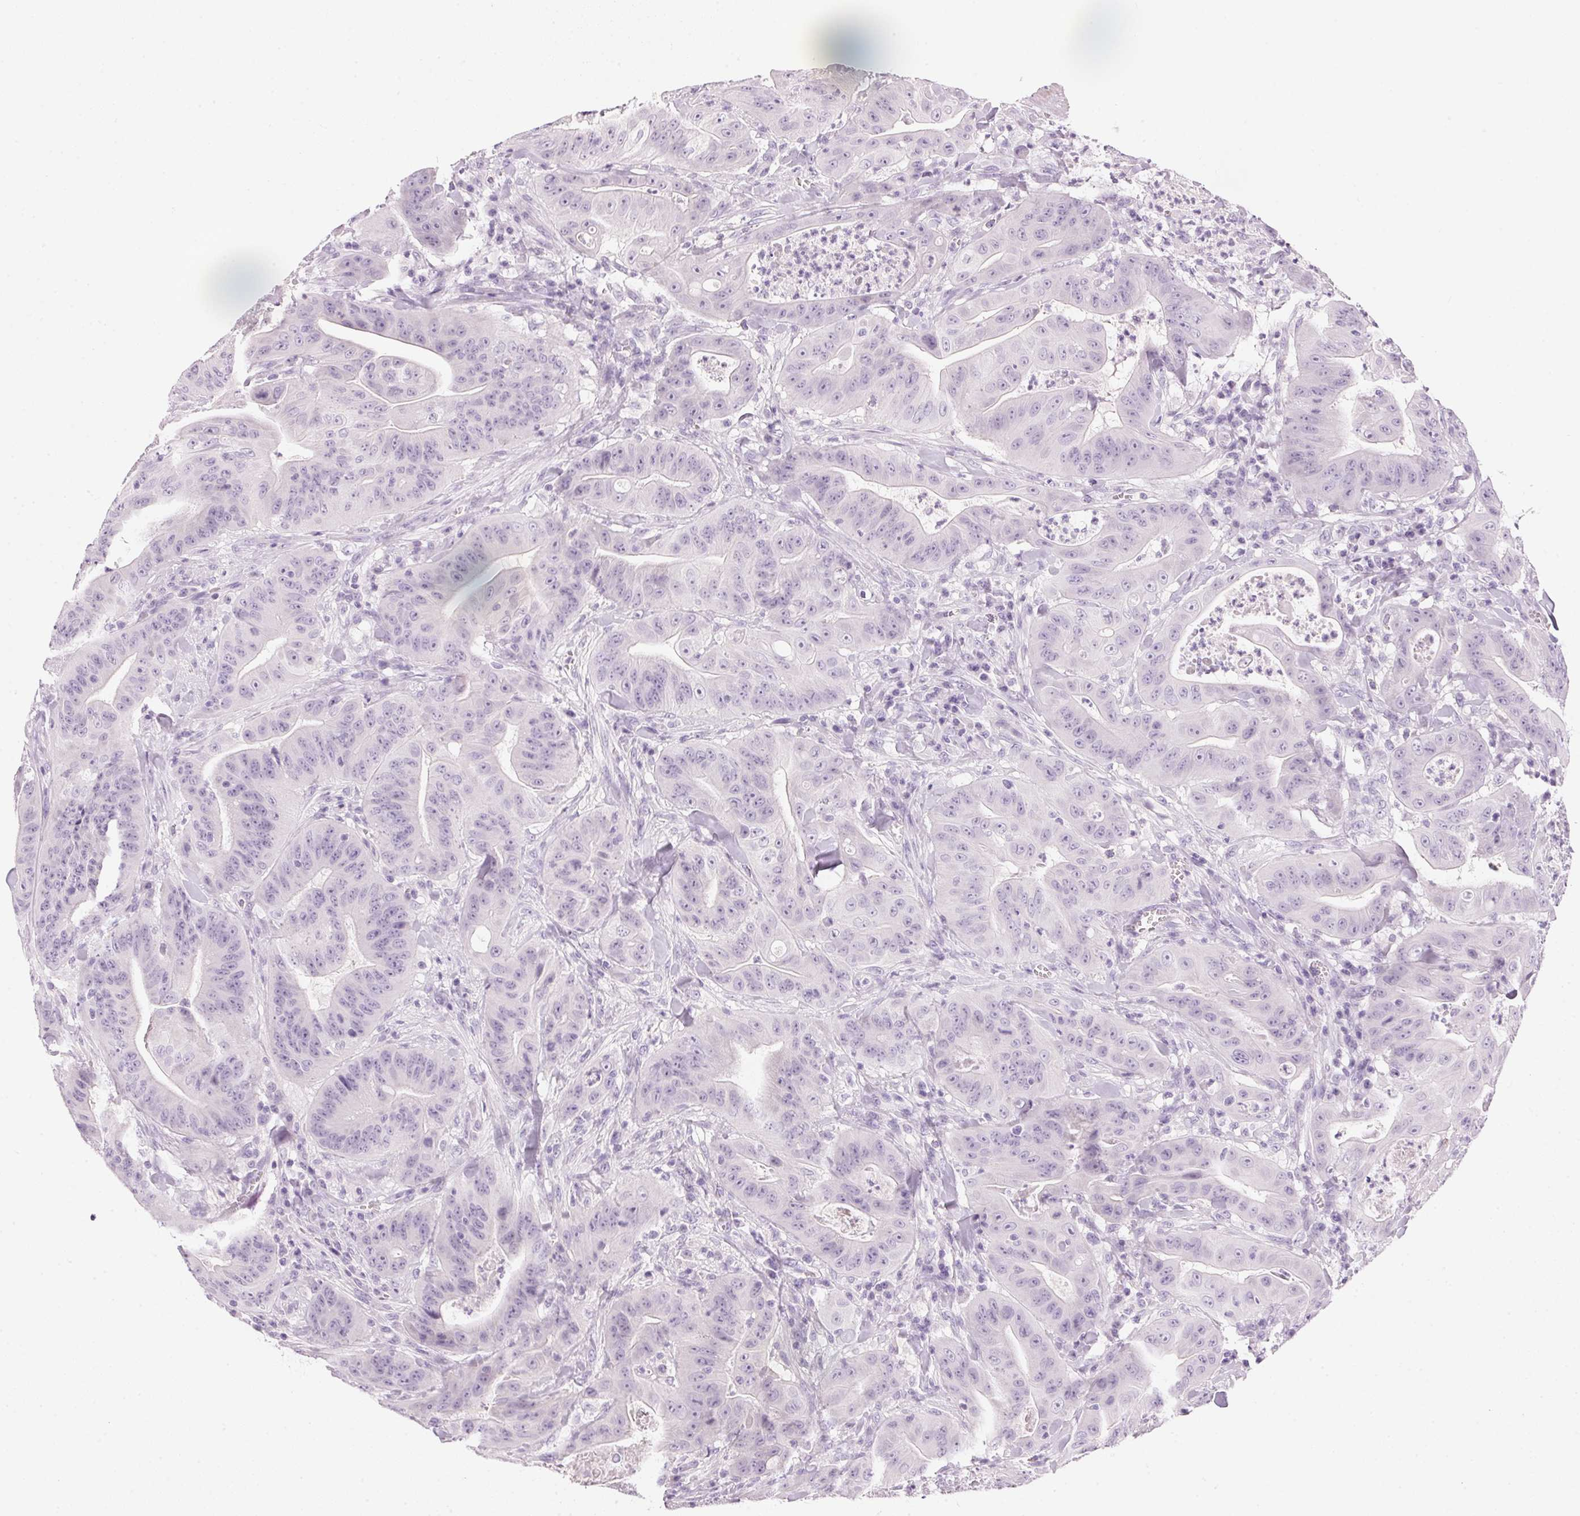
{"staining": {"intensity": "negative", "quantity": "none", "location": "none"}, "tissue": "colorectal cancer", "cell_type": "Tumor cells", "image_type": "cancer", "snomed": [{"axis": "morphology", "description": "Adenocarcinoma, NOS"}, {"axis": "topography", "description": "Colon"}], "caption": "Immunohistochemistry photomicrograph of colorectal cancer (adenocarcinoma) stained for a protein (brown), which shows no expression in tumor cells.", "gene": "IGFBP1", "patient": {"sex": "male", "age": 33}}